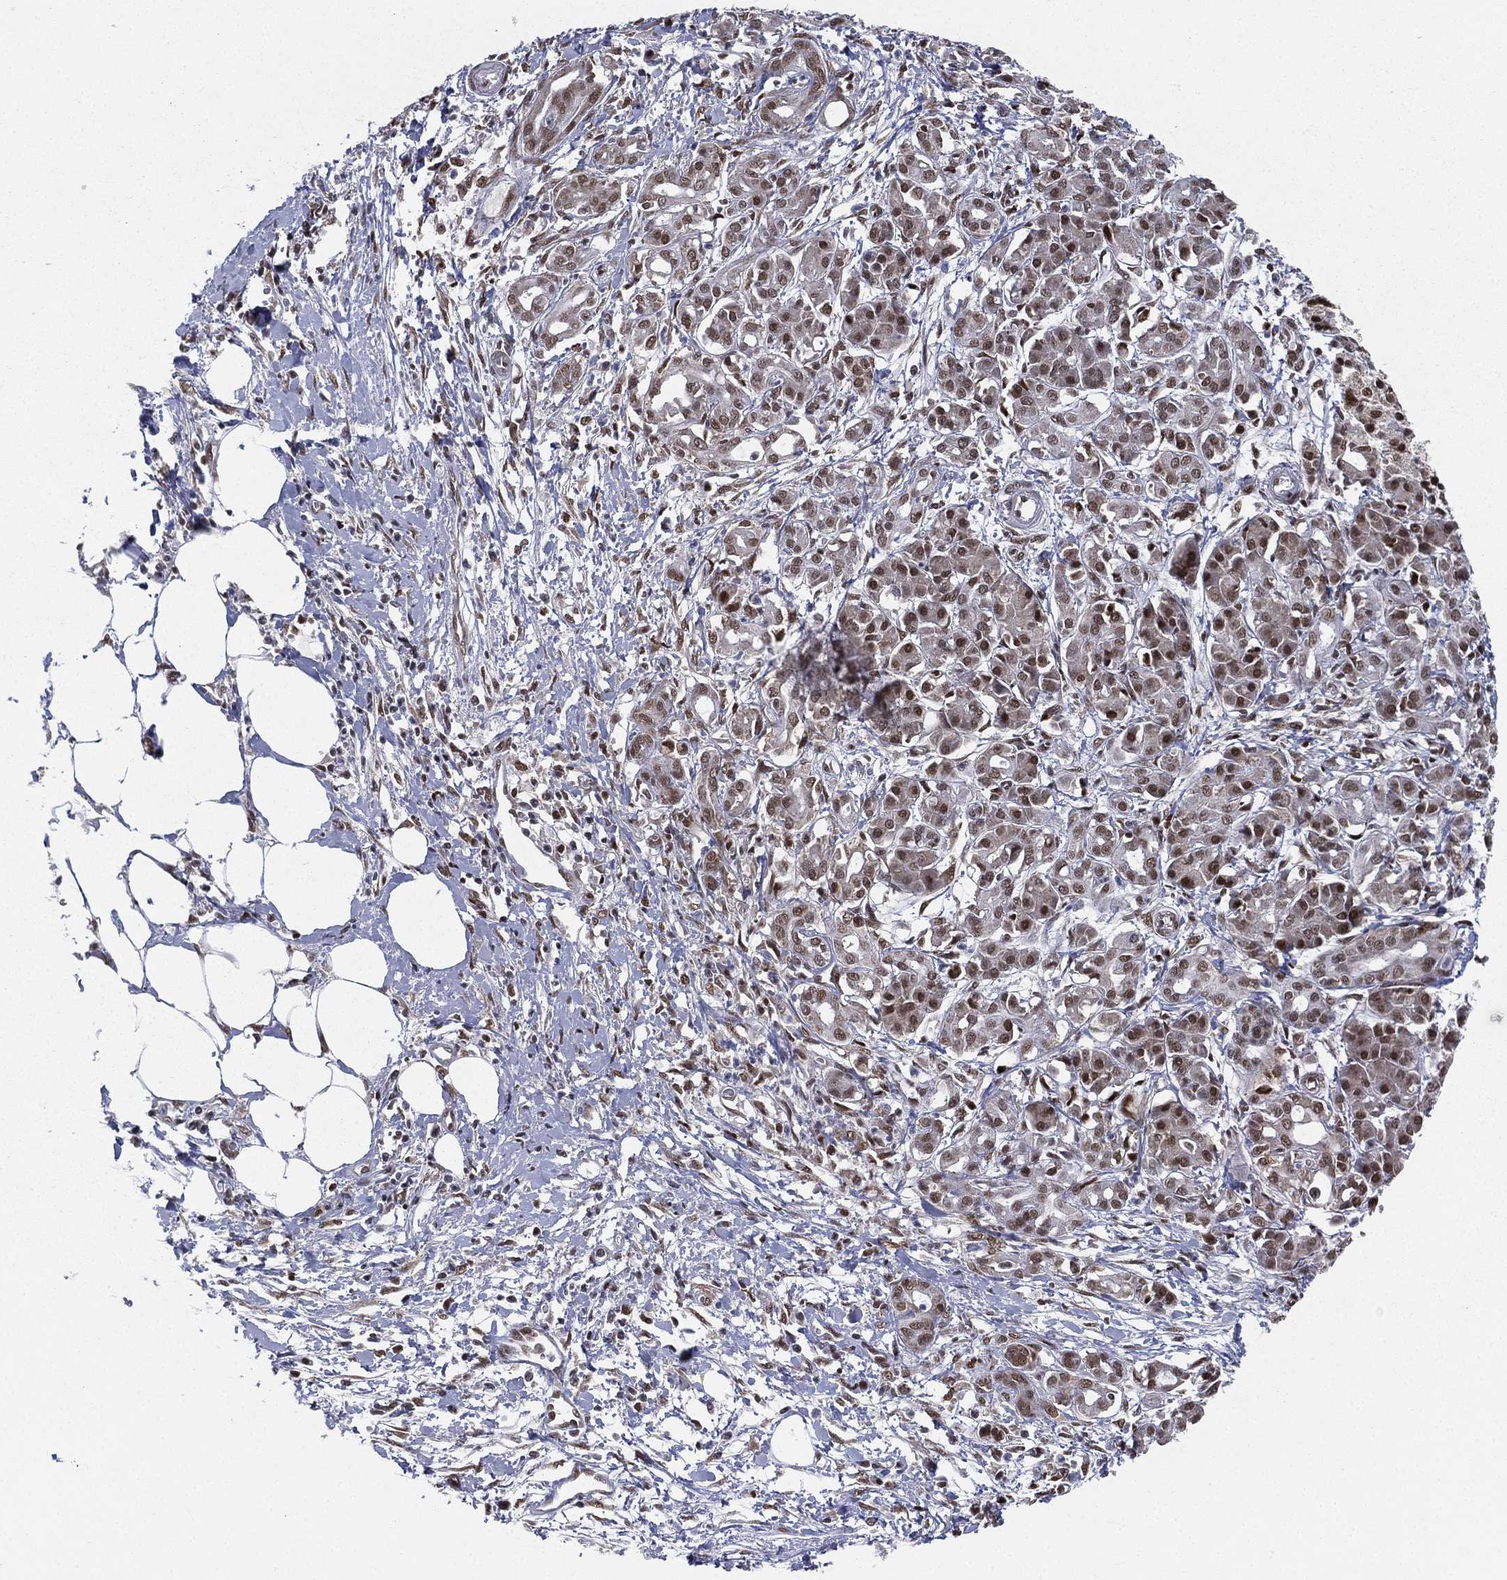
{"staining": {"intensity": "moderate", "quantity": "<25%", "location": "nuclear"}, "tissue": "pancreatic cancer", "cell_type": "Tumor cells", "image_type": "cancer", "snomed": [{"axis": "morphology", "description": "Adenocarcinoma, NOS"}, {"axis": "topography", "description": "Pancreas"}], "caption": "The histopathology image displays a brown stain indicating the presence of a protein in the nuclear of tumor cells in pancreatic adenocarcinoma. (DAB (3,3'-diaminobenzidine) = brown stain, brightfield microscopy at high magnification).", "gene": "FUBP3", "patient": {"sex": "male", "age": 72}}